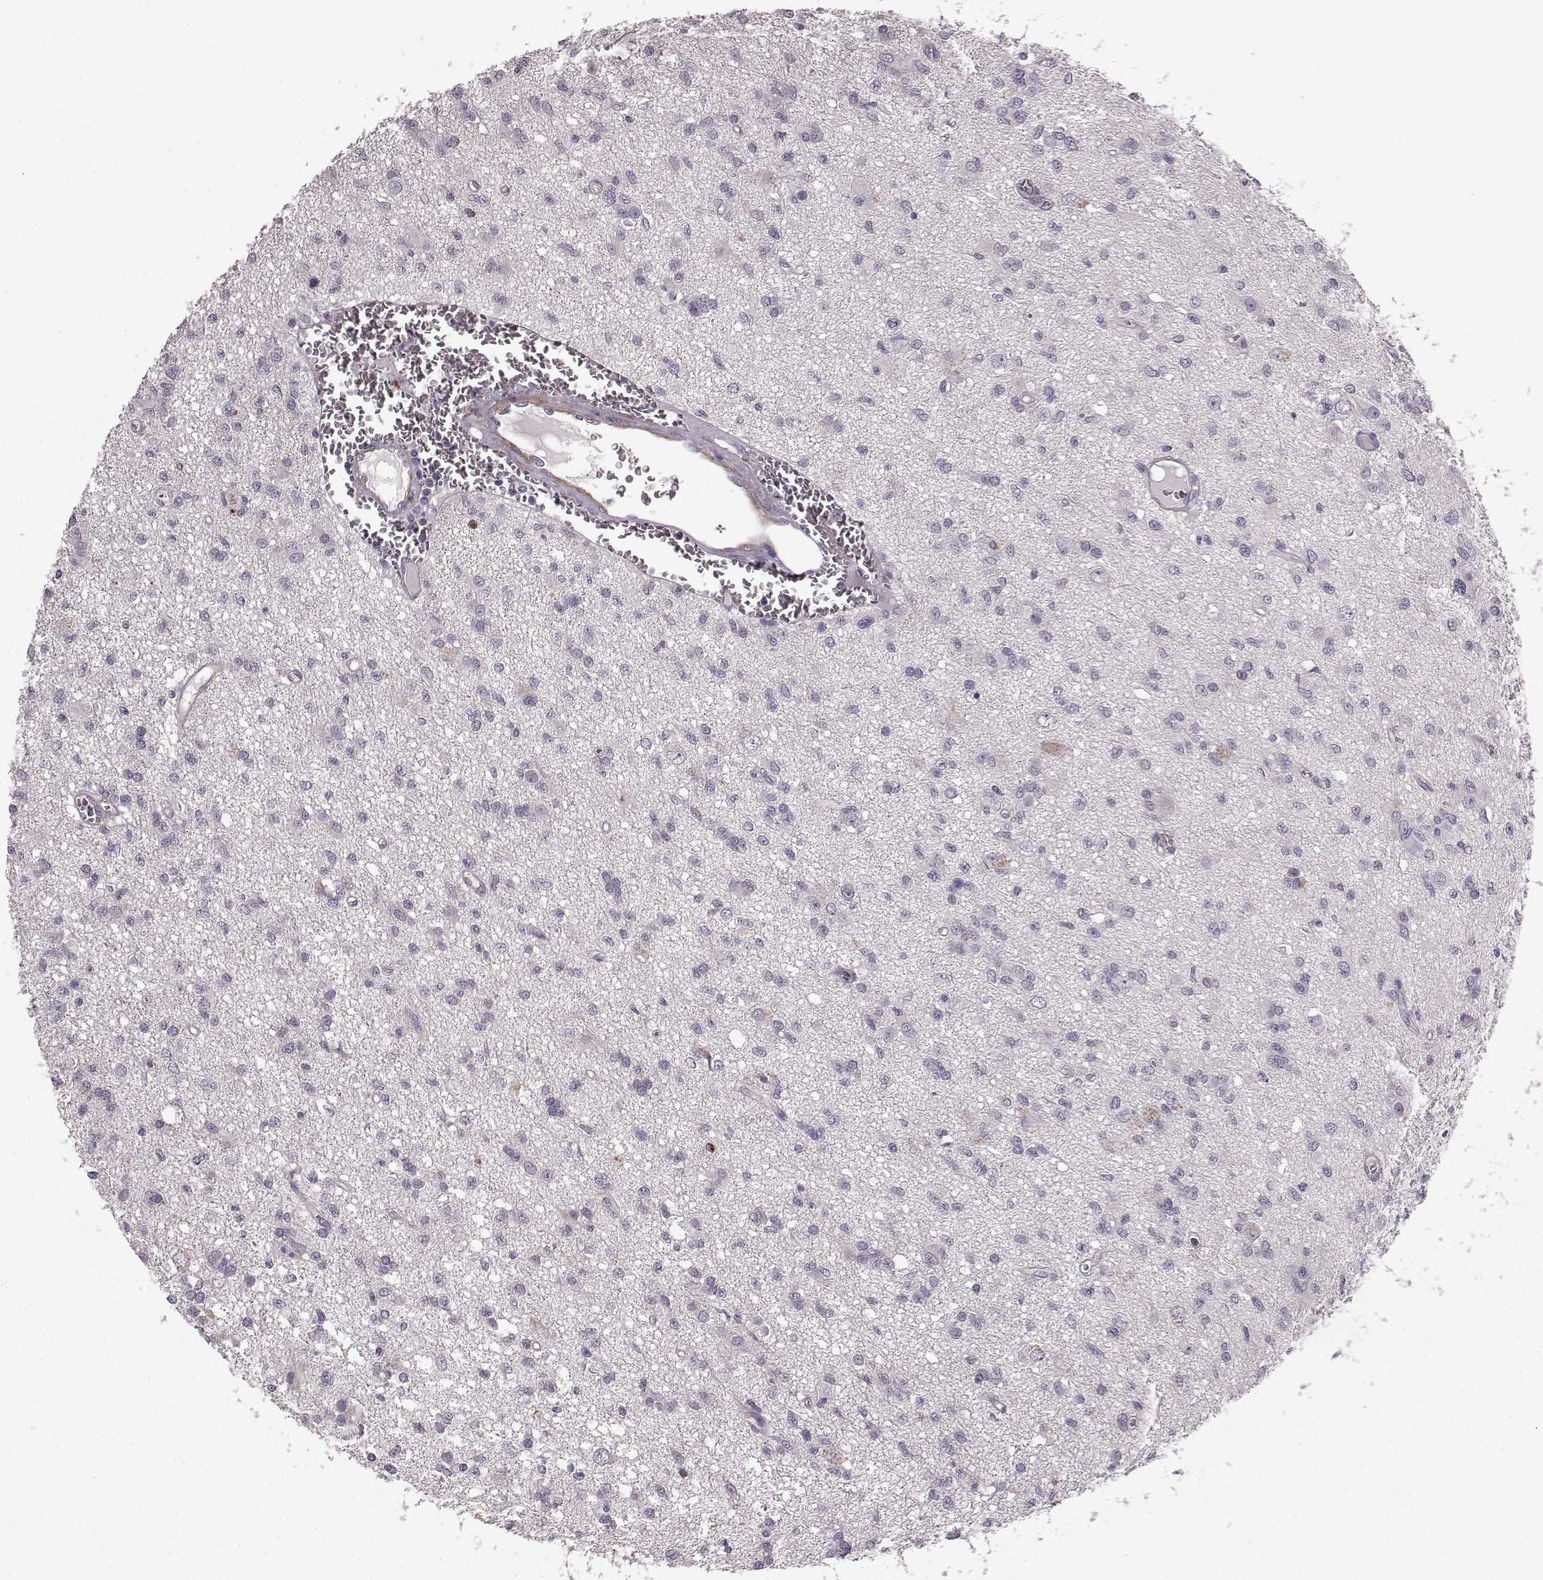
{"staining": {"intensity": "negative", "quantity": "none", "location": "none"}, "tissue": "glioma", "cell_type": "Tumor cells", "image_type": "cancer", "snomed": [{"axis": "morphology", "description": "Glioma, malignant, Low grade"}, {"axis": "topography", "description": "Brain"}], "caption": "IHC micrograph of glioma stained for a protein (brown), which demonstrates no positivity in tumor cells.", "gene": "GRK1", "patient": {"sex": "male", "age": 64}}